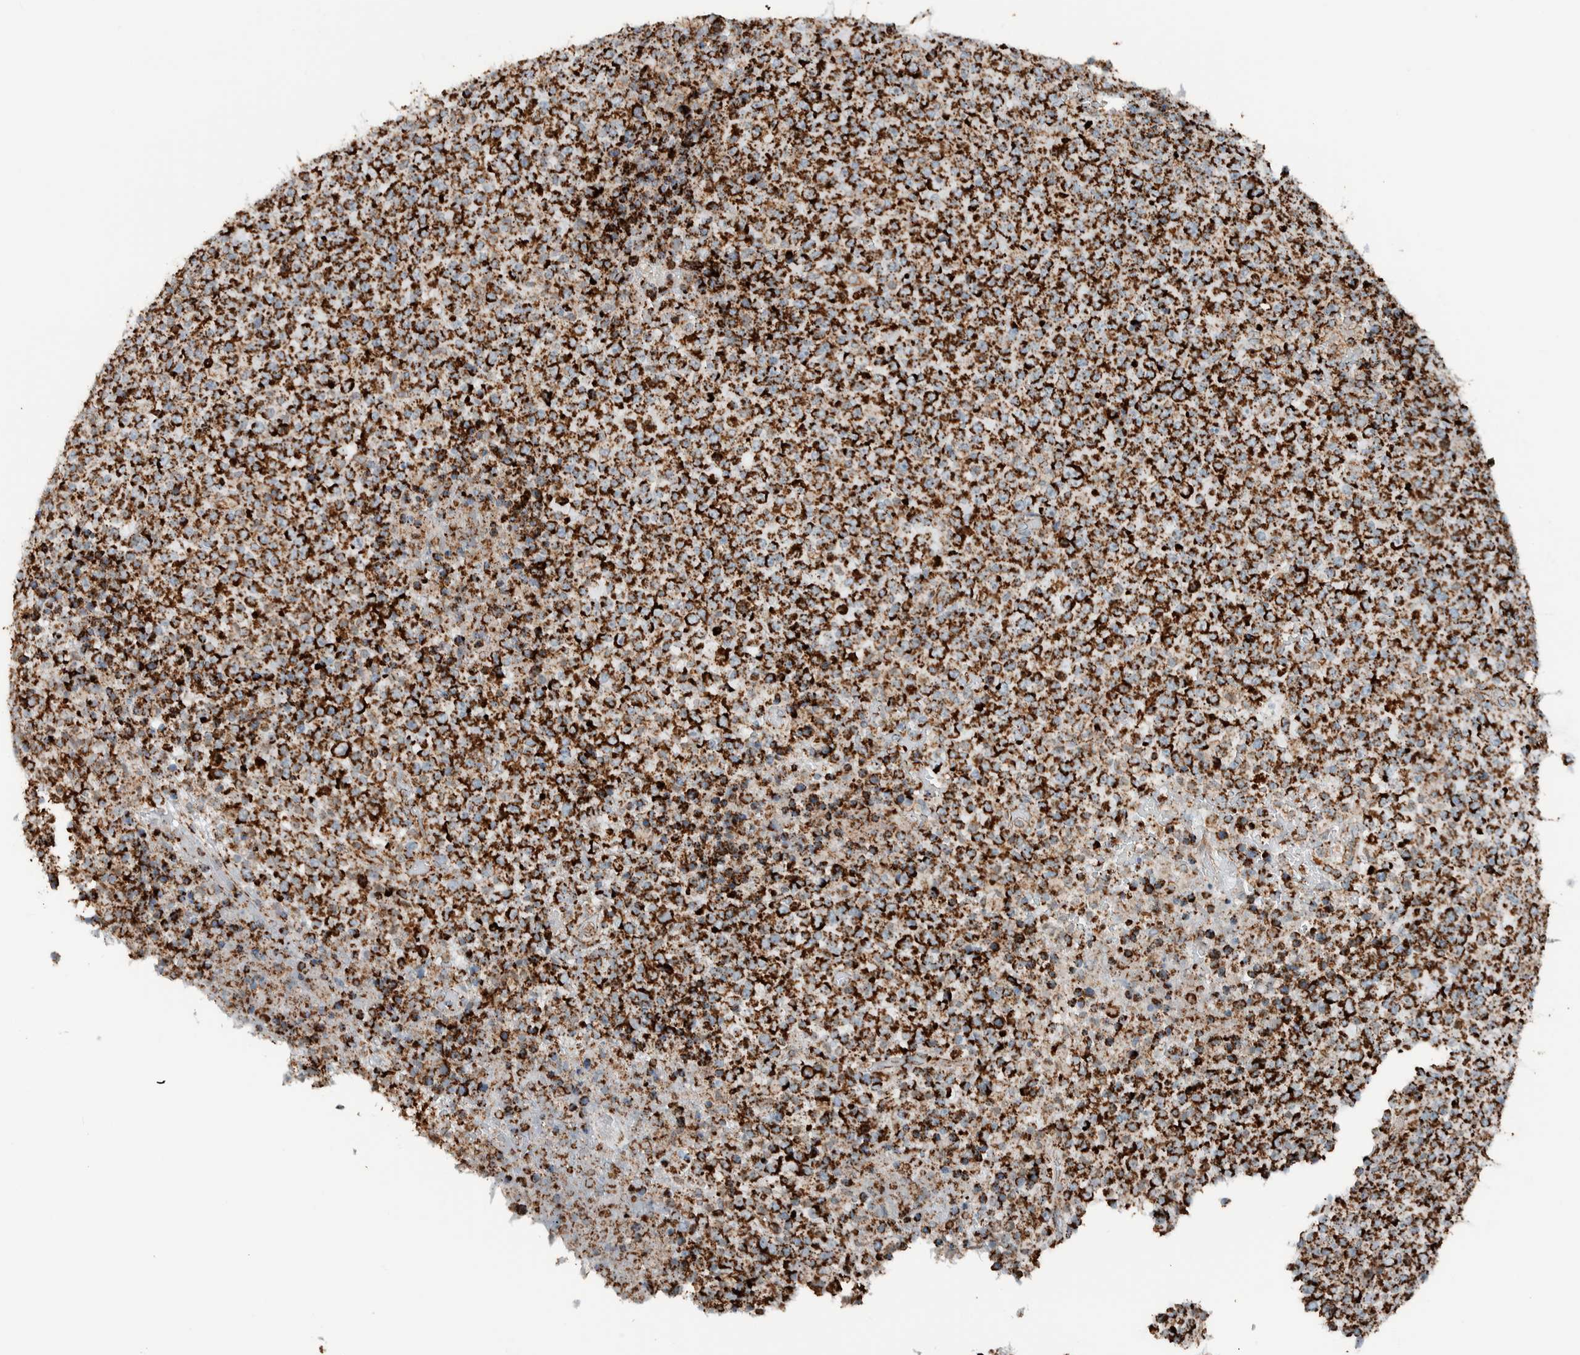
{"staining": {"intensity": "strong", "quantity": ">75%", "location": "cytoplasmic/membranous"}, "tissue": "lymphoma", "cell_type": "Tumor cells", "image_type": "cancer", "snomed": [{"axis": "morphology", "description": "Malignant lymphoma, non-Hodgkin's type, High grade"}, {"axis": "topography", "description": "Lymph node"}], "caption": "Lymphoma tissue displays strong cytoplasmic/membranous staining in approximately >75% of tumor cells", "gene": "CNTROB", "patient": {"sex": "male", "age": 13}}